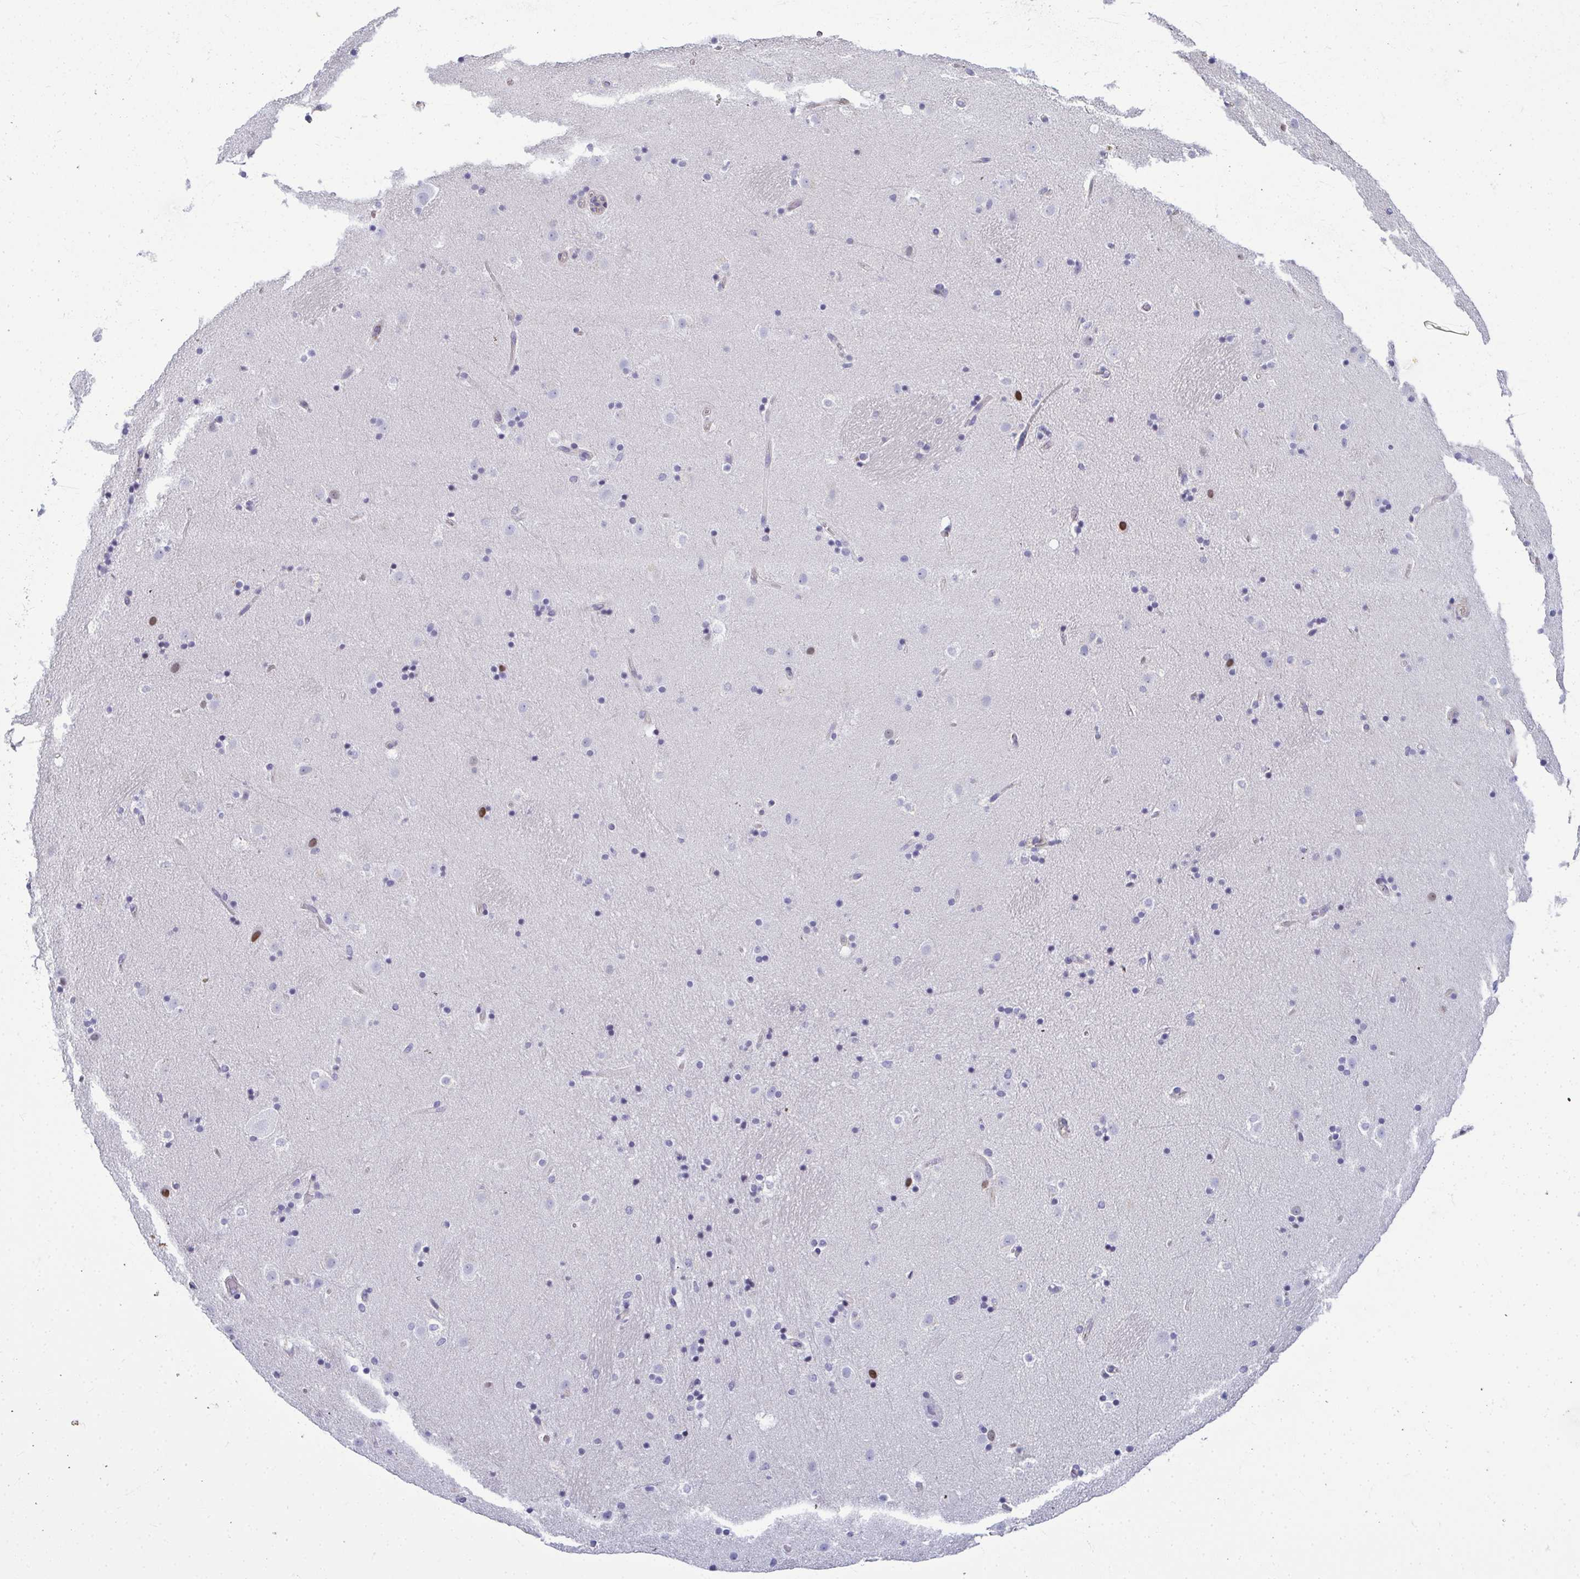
{"staining": {"intensity": "negative", "quantity": "none", "location": "none"}, "tissue": "caudate", "cell_type": "Glial cells", "image_type": "normal", "snomed": [{"axis": "morphology", "description": "Normal tissue, NOS"}, {"axis": "topography", "description": "Lateral ventricle wall"}], "caption": "A high-resolution micrograph shows immunohistochemistry (IHC) staining of normal caudate, which reveals no significant positivity in glial cells.", "gene": "MYL1", "patient": {"sex": "male", "age": 37}}